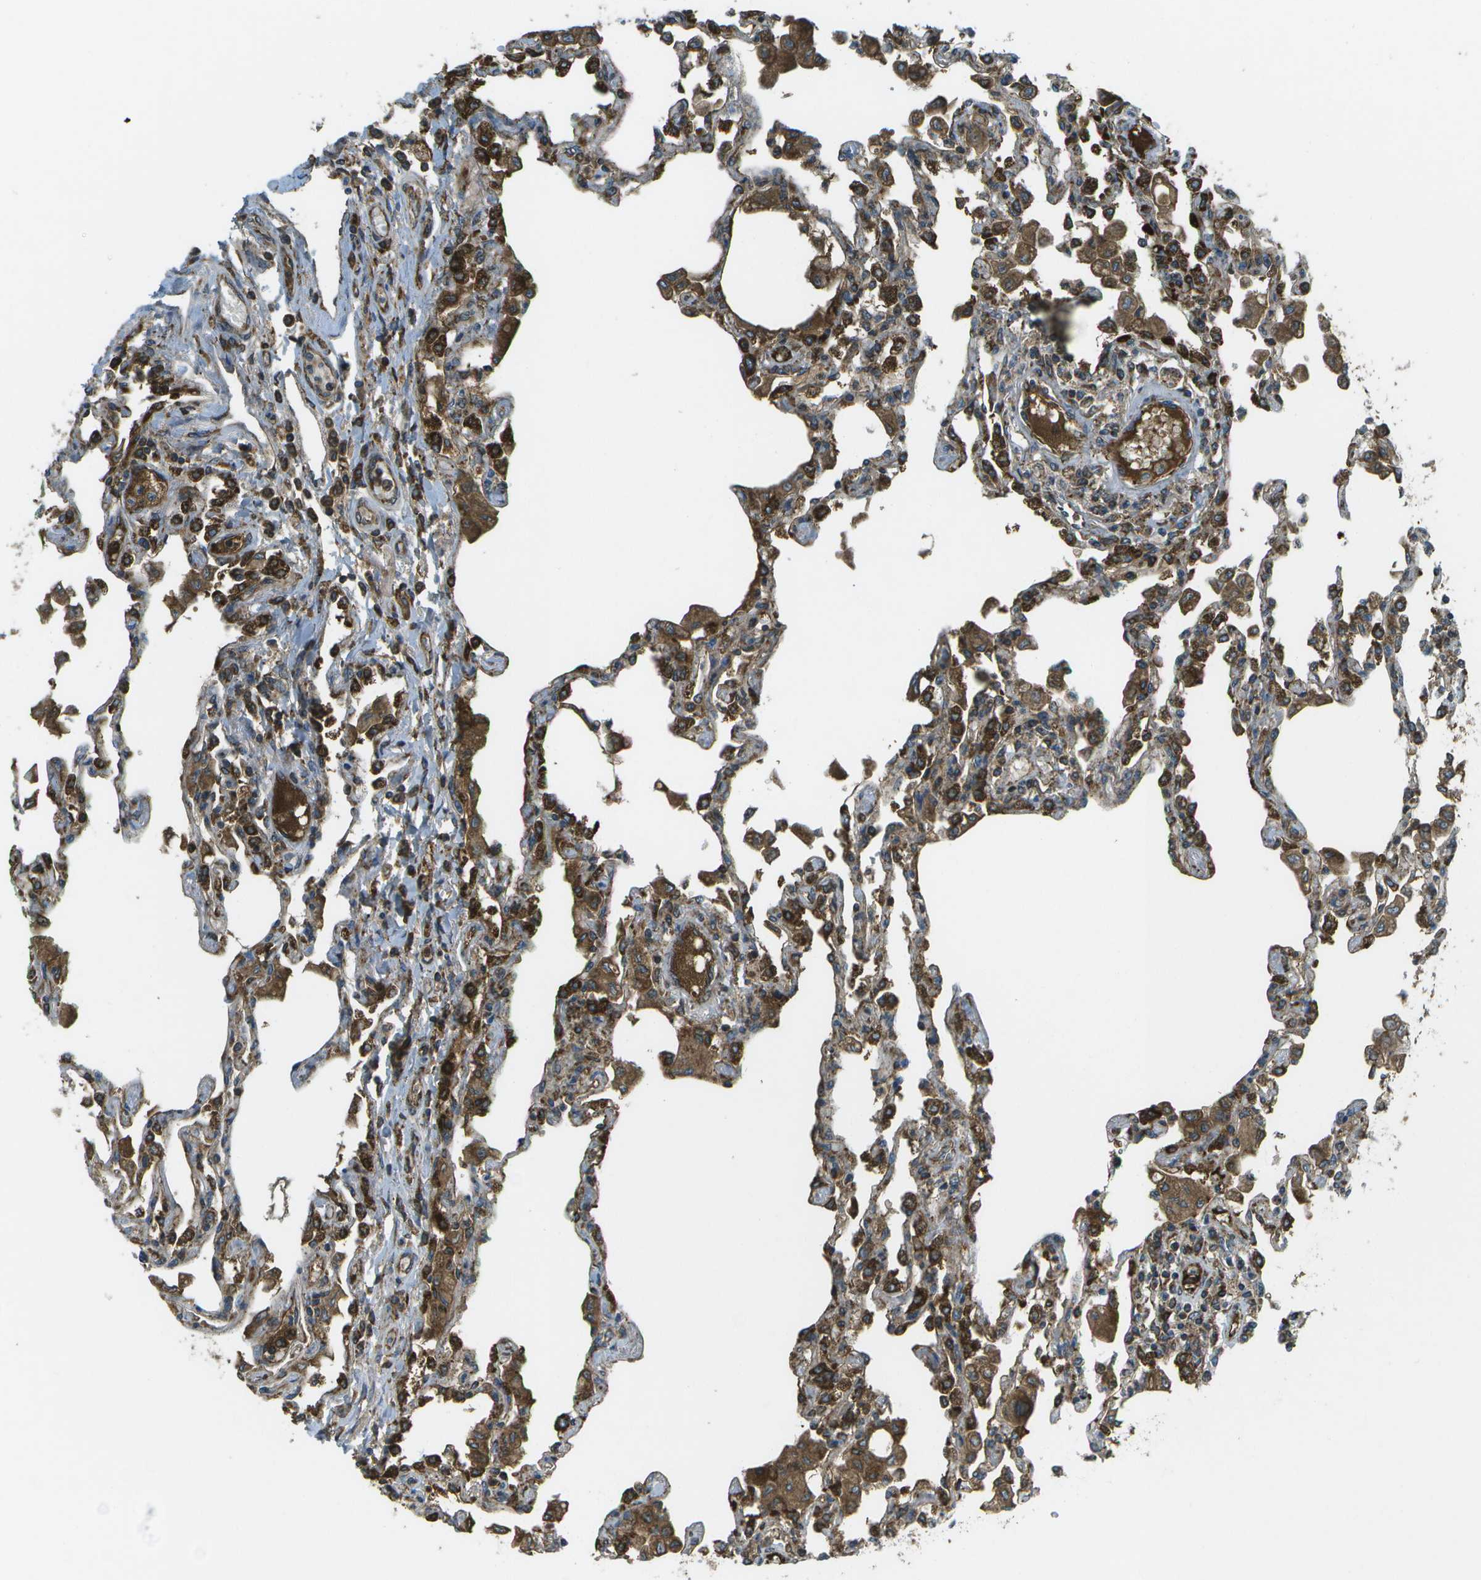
{"staining": {"intensity": "moderate", "quantity": "25%-75%", "location": "cytoplasmic/membranous"}, "tissue": "lung", "cell_type": "Alveolar cells", "image_type": "normal", "snomed": [{"axis": "morphology", "description": "Normal tissue, NOS"}, {"axis": "topography", "description": "Bronchus"}, {"axis": "topography", "description": "Lung"}], "caption": "DAB (3,3'-diaminobenzidine) immunohistochemical staining of normal human lung displays moderate cytoplasmic/membranous protein staining in approximately 25%-75% of alveolar cells.", "gene": "USP30", "patient": {"sex": "female", "age": 49}}